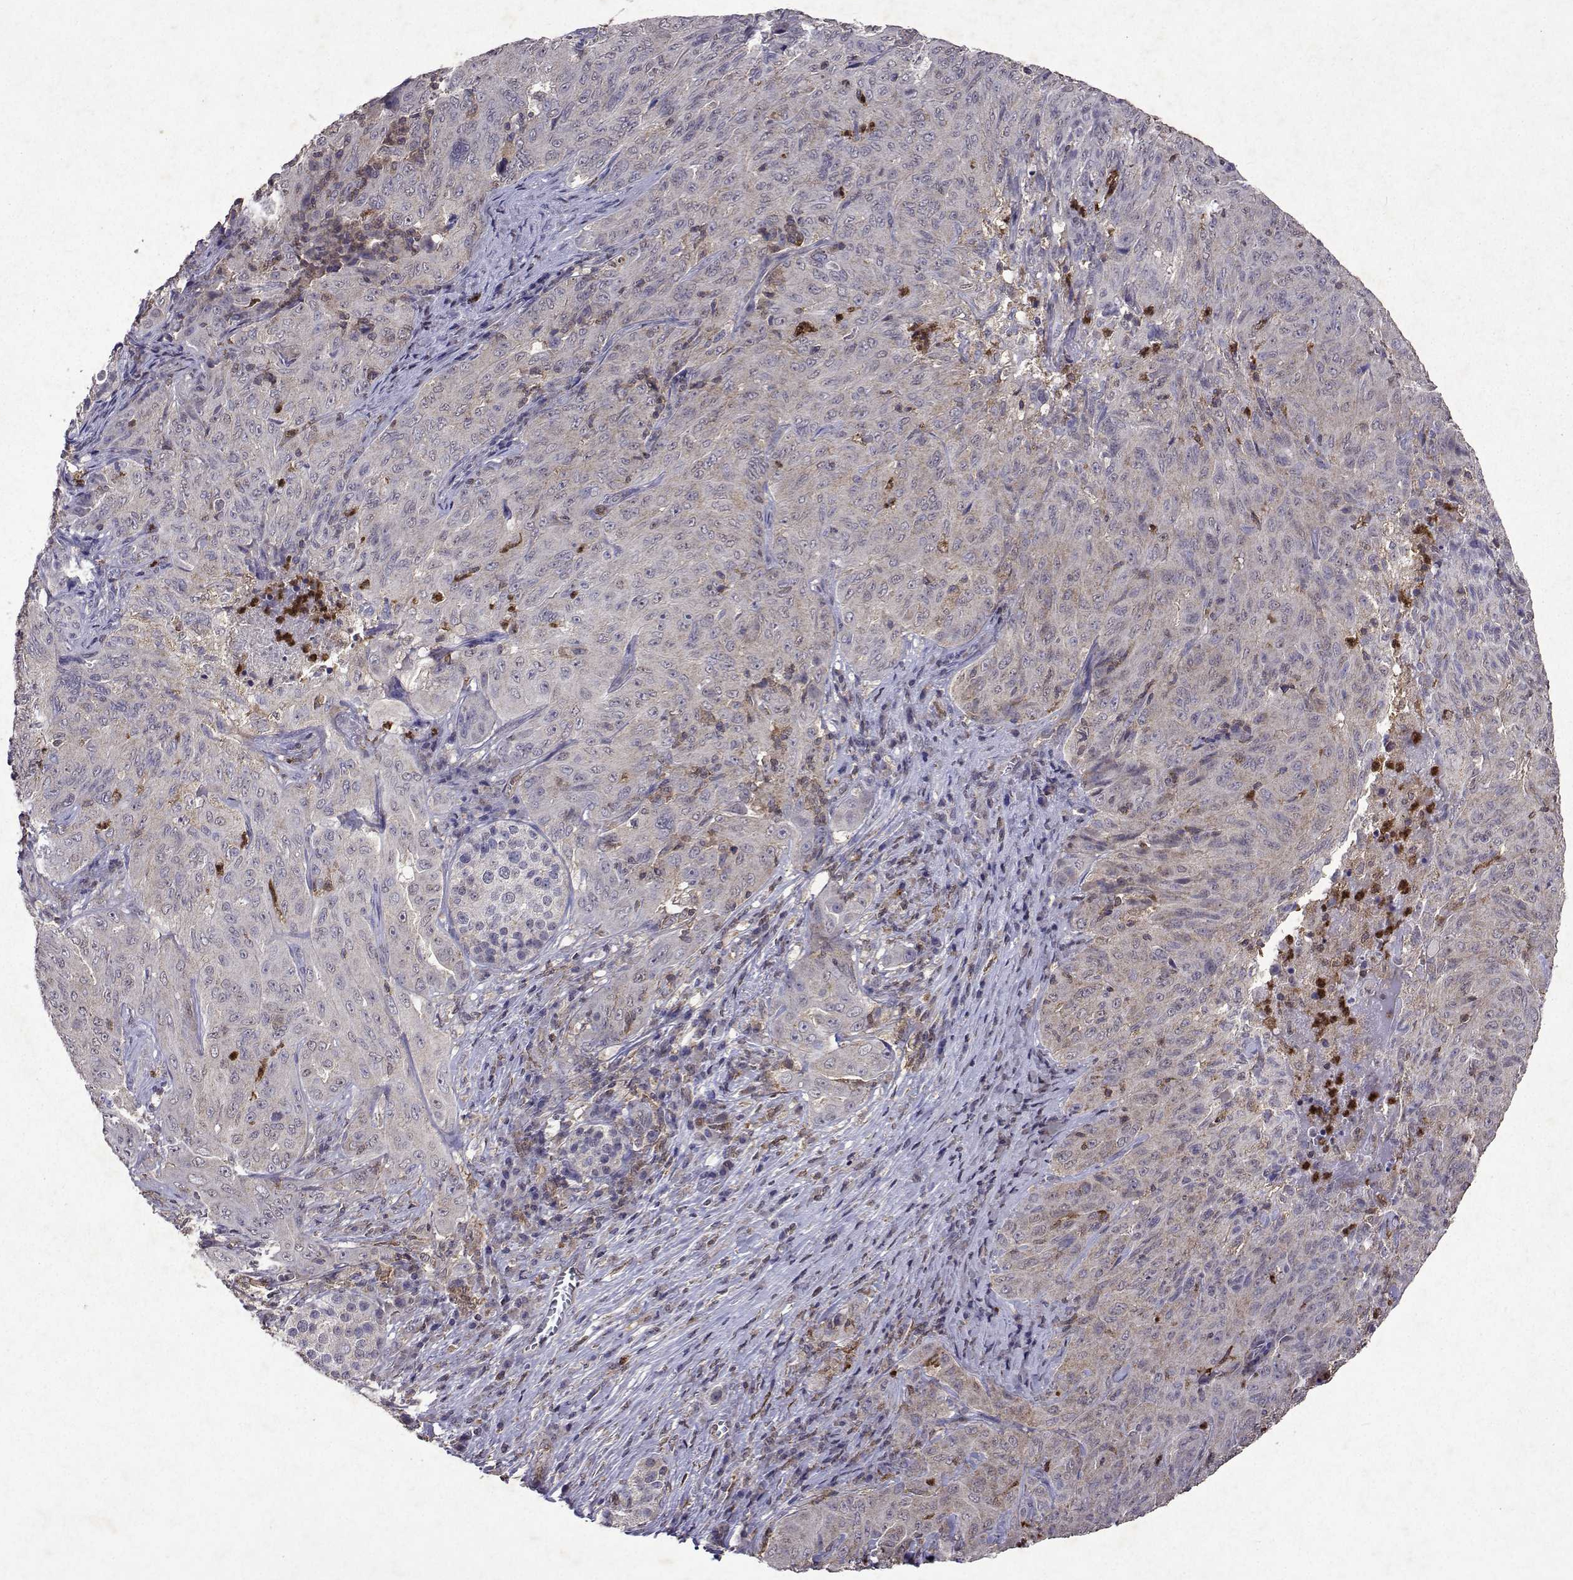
{"staining": {"intensity": "negative", "quantity": "none", "location": "none"}, "tissue": "pancreatic cancer", "cell_type": "Tumor cells", "image_type": "cancer", "snomed": [{"axis": "morphology", "description": "Adenocarcinoma, NOS"}, {"axis": "topography", "description": "Pancreas"}], "caption": "A photomicrograph of human pancreatic adenocarcinoma is negative for staining in tumor cells.", "gene": "APAF1", "patient": {"sex": "male", "age": 63}}